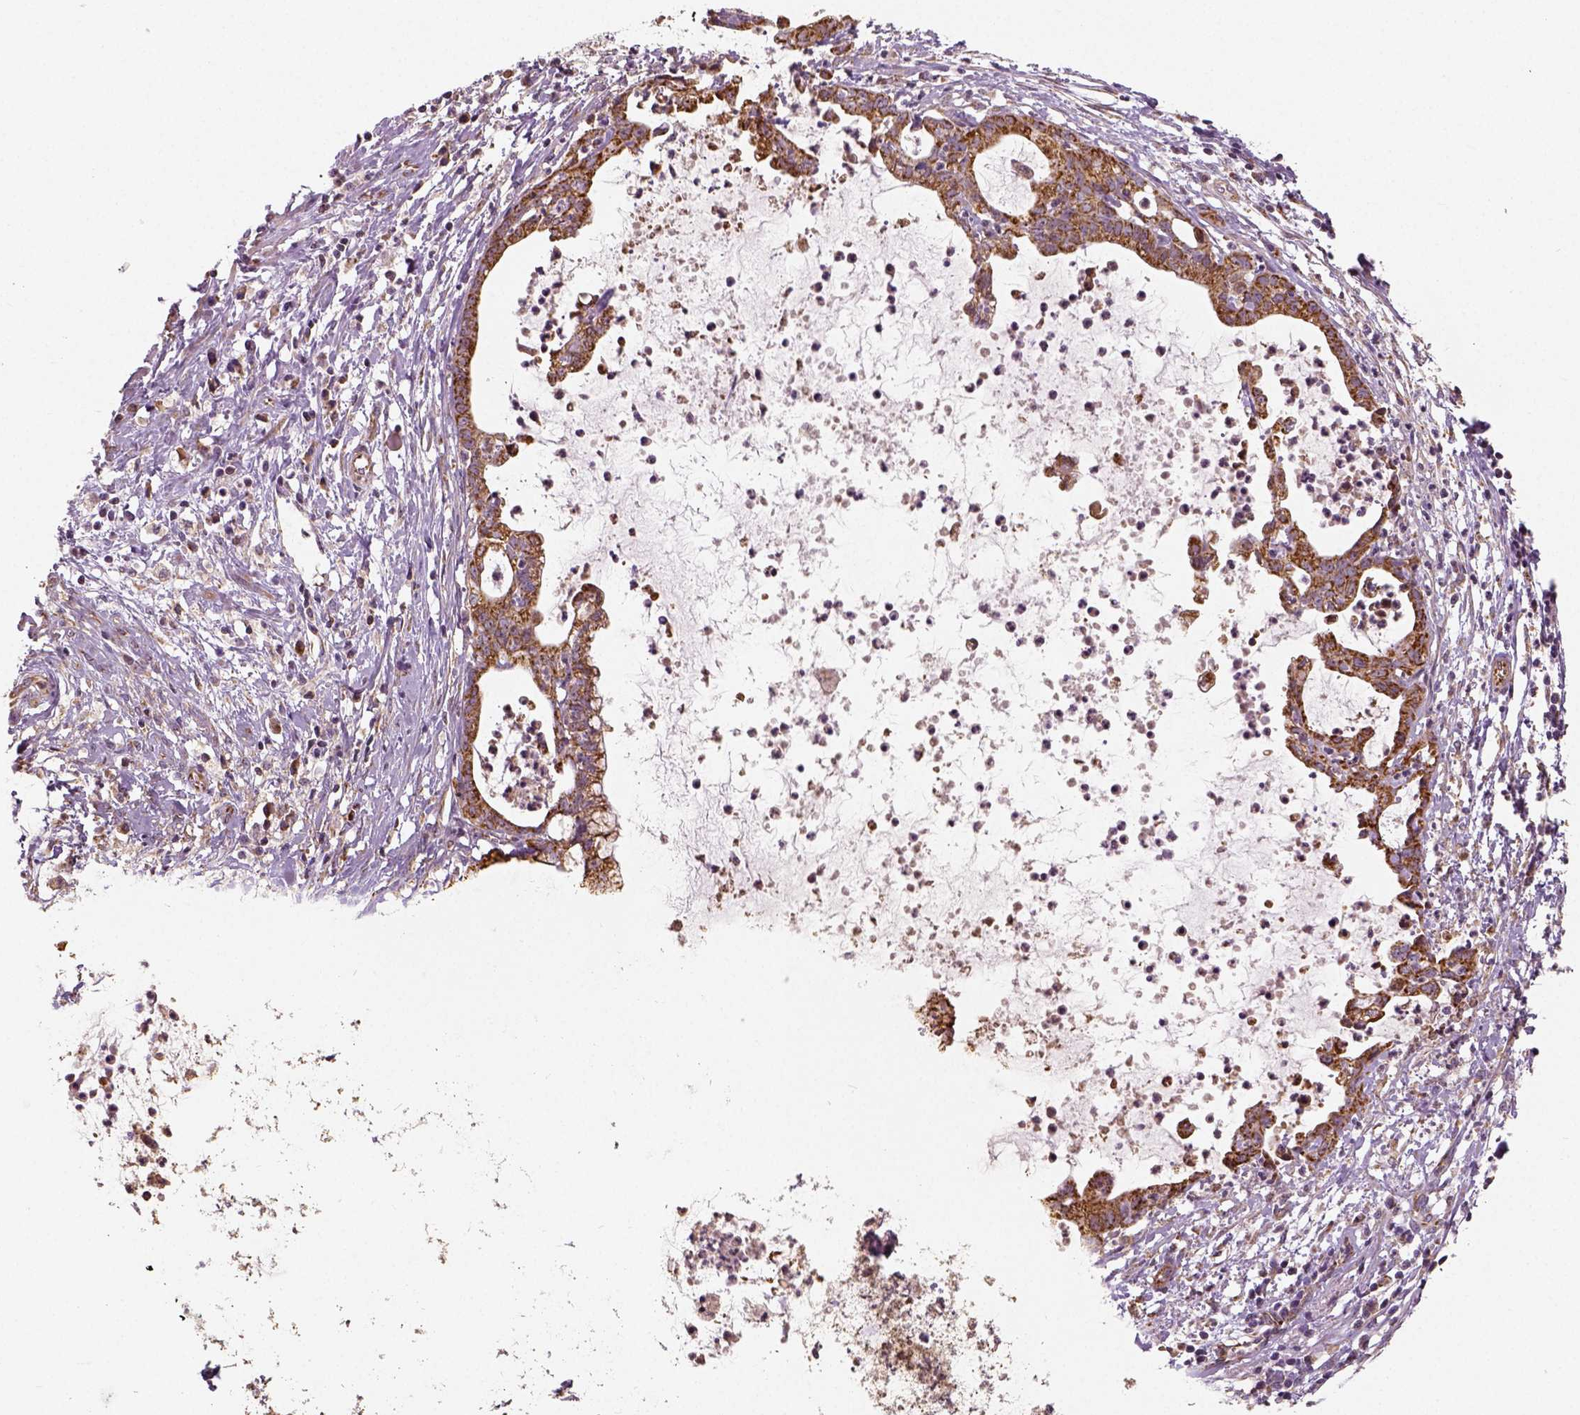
{"staining": {"intensity": "strong", "quantity": ">75%", "location": "cytoplasmic/membranous"}, "tissue": "cervical cancer", "cell_type": "Tumor cells", "image_type": "cancer", "snomed": [{"axis": "morphology", "description": "Normal tissue, NOS"}, {"axis": "morphology", "description": "Adenocarcinoma, NOS"}, {"axis": "topography", "description": "Cervix"}], "caption": "Tumor cells demonstrate strong cytoplasmic/membranous staining in approximately >75% of cells in adenocarcinoma (cervical).", "gene": "PGAM5", "patient": {"sex": "female", "age": 38}}